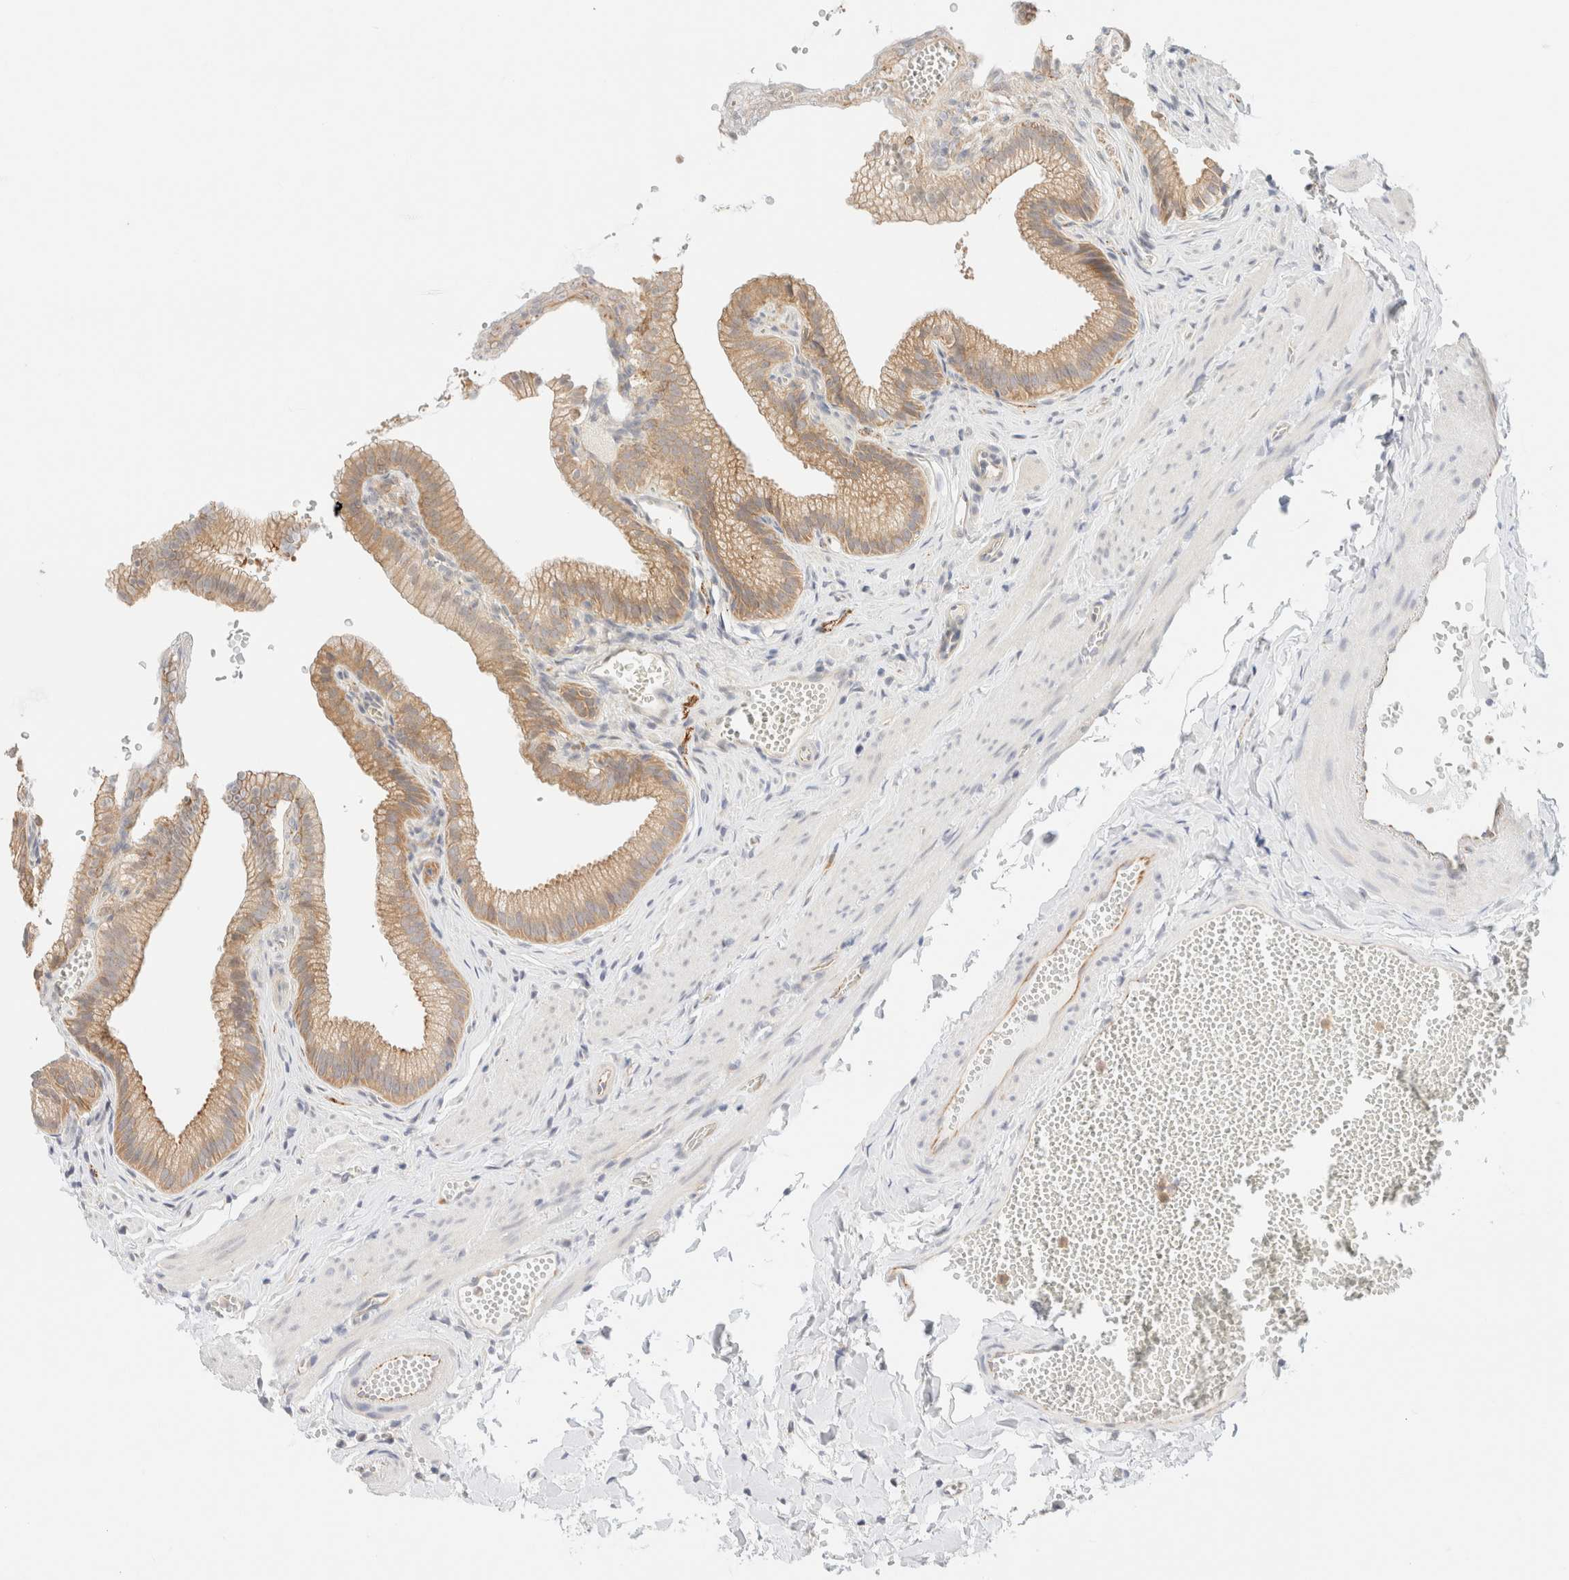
{"staining": {"intensity": "moderate", "quantity": ">75%", "location": "cytoplasmic/membranous"}, "tissue": "gallbladder", "cell_type": "Glandular cells", "image_type": "normal", "snomed": [{"axis": "morphology", "description": "Normal tissue, NOS"}, {"axis": "topography", "description": "Gallbladder"}], "caption": "DAB immunohistochemical staining of benign human gallbladder exhibits moderate cytoplasmic/membranous protein staining in approximately >75% of glandular cells.", "gene": "UNC13B", "patient": {"sex": "male", "age": 38}}